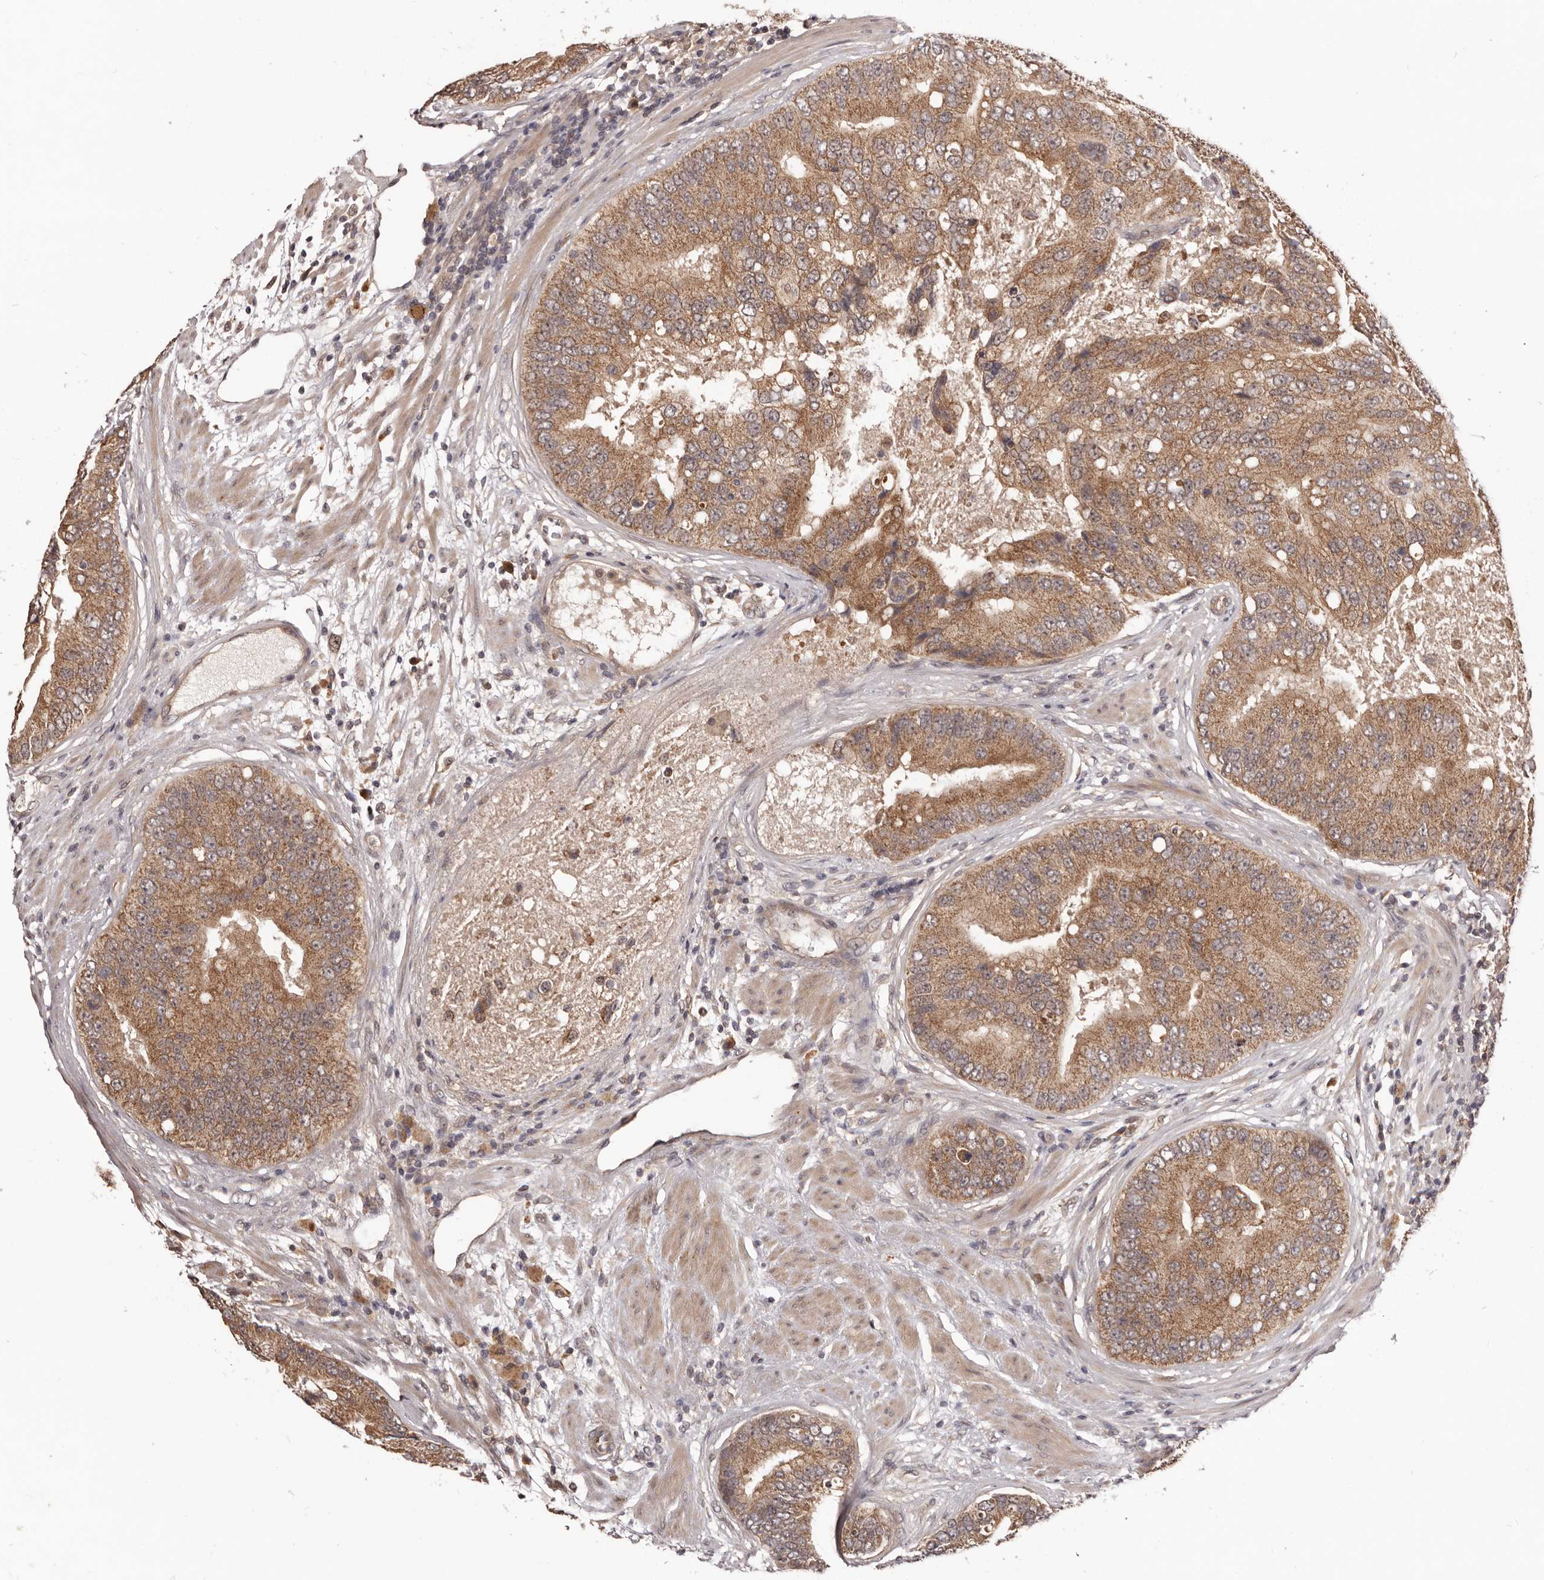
{"staining": {"intensity": "moderate", "quantity": ">75%", "location": "cytoplasmic/membranous"}, "tissue": "prostate cancer", "cell_type": "Tumor cells", "image_type": "cancer", "snomed": [{"axis": "morphology", "description": "Adenocarcinoma, High grade"}, {"axis": "topography", "description": "Prostate"}], "caption": "DAB immunohistochemical staining of human prostate cancer reveals moderate cytoplasmic/membranous protein expression in about >75% of tumor cells.", "gene": "MDP1", "patient": {"sex": "male", "age": 70}}